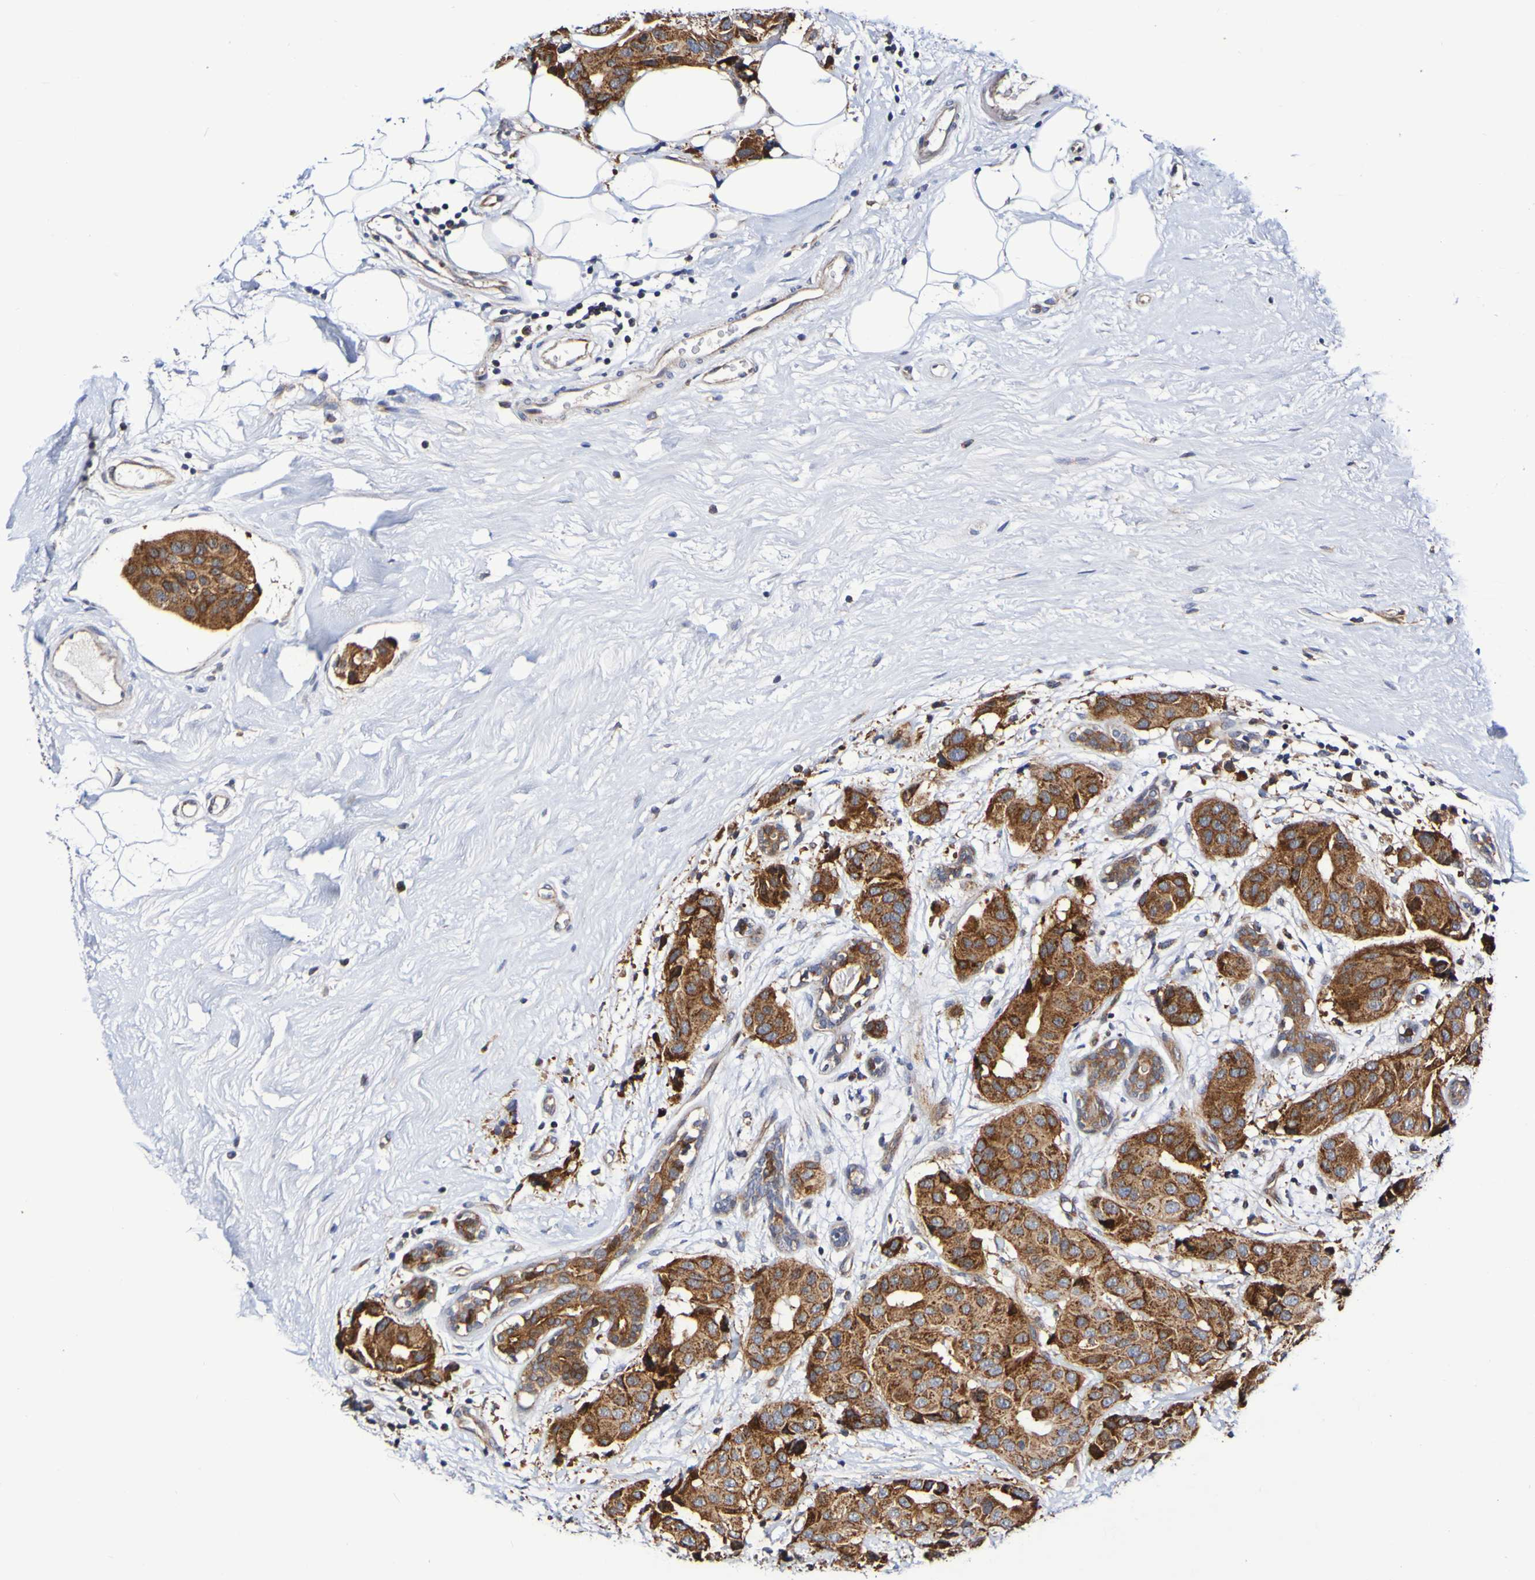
{"staining": {"intensity": "strong", "quantity": ">75%", "location": "cytoplasmic/membranous"}, "tissue": "breast cancer", "cell_type": "Tumor cells", "image_type": "cancer", "snomed": [{"axis": "morphology", "description": "Normal tissue, NOS"}, {"axis": "morphology", "description": "Duct carcinoma"}, {"axis": "topography", "description": "Breast"}], "caption": "A brown stain labels strong cytoplasmic/membranous staining of a protein in human breast invasive ductal carcinoma tumor cells. The staining was performed using DAB (3,3'-diaminobenzidine) to visualize the protein expression in brown, while the nuclei were stained in blue with hematoxylin (Magnification: 20x).", "gene": "GJB1", "patient": {"sex": "female", "age": 39}}